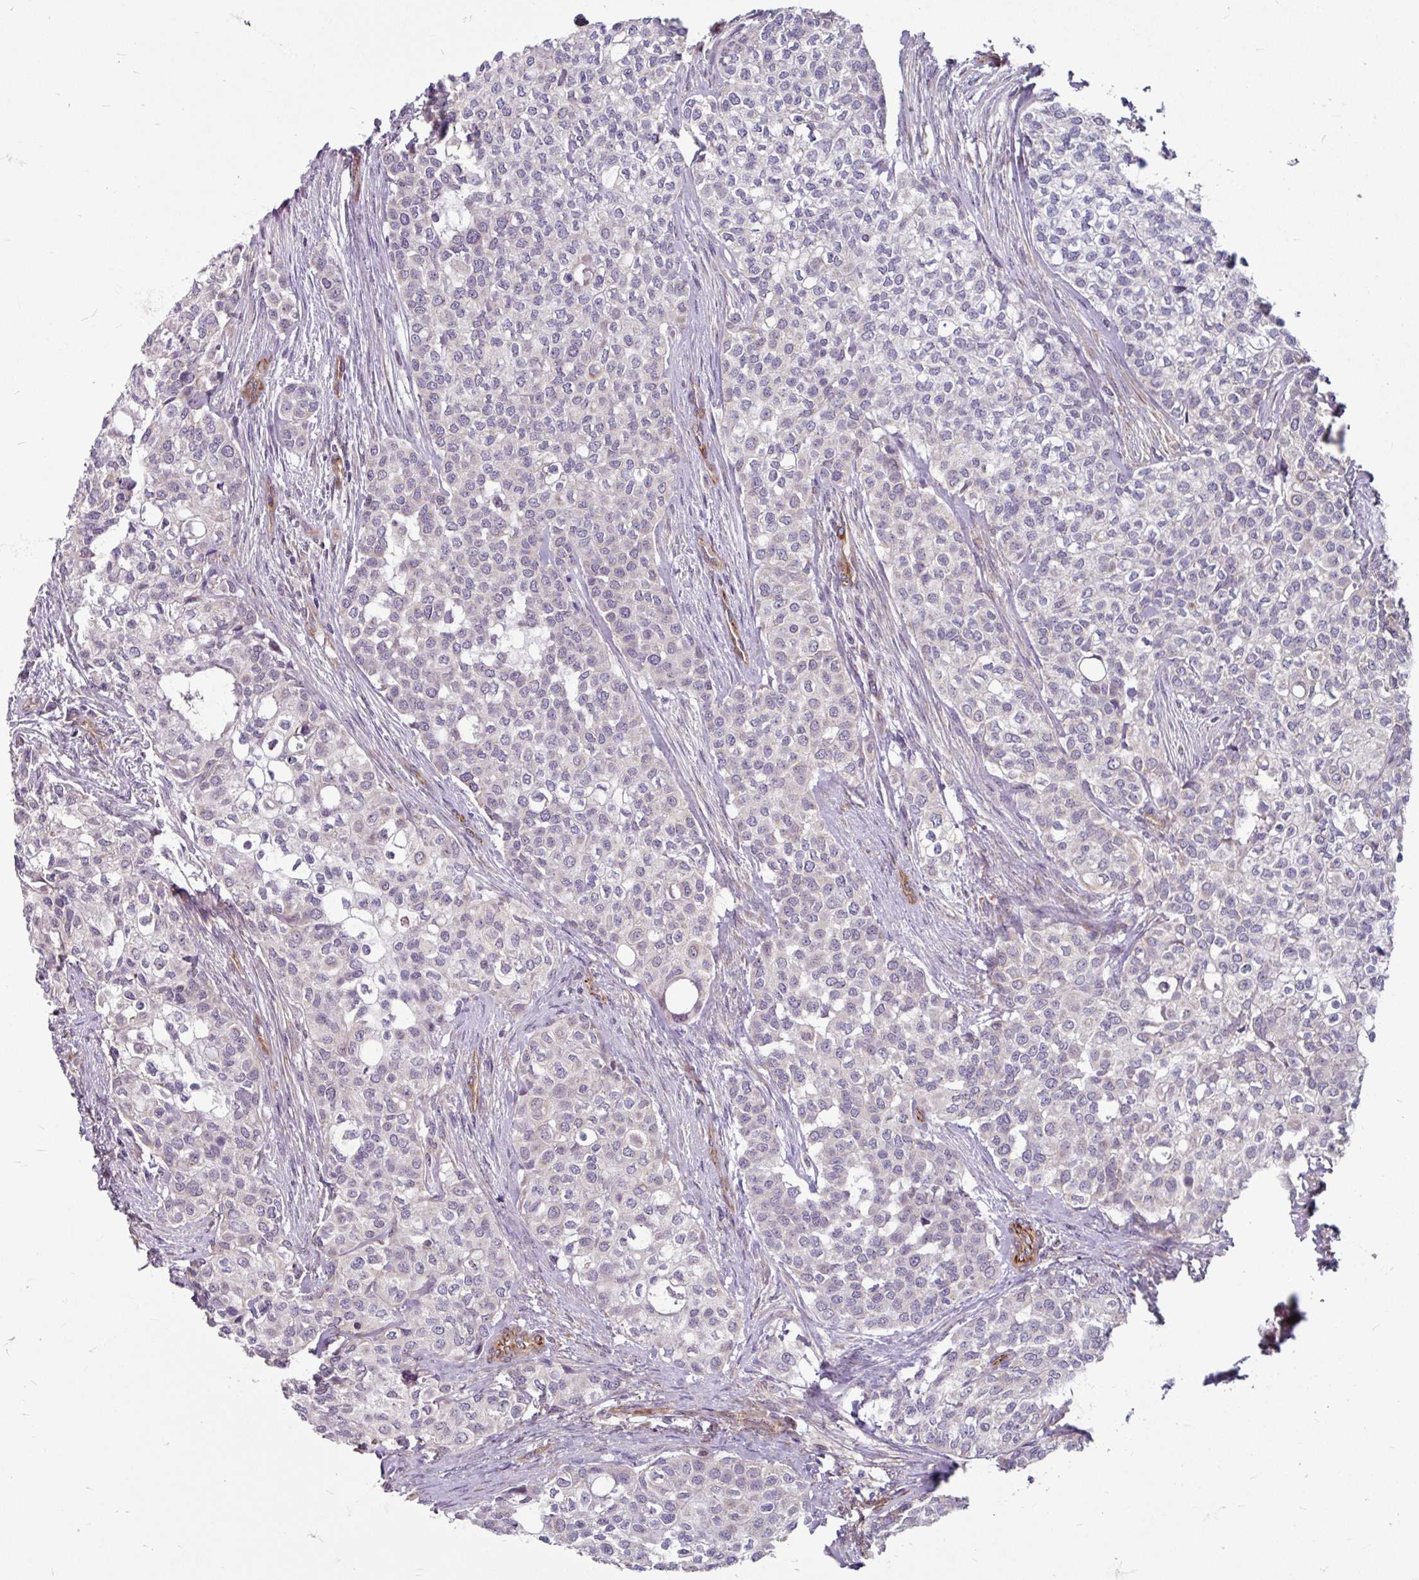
{"staining": {"intensity": "negative", "quantity": "none", "location": "none"}, "tissue": "head and neck cancer", "cell_type": "Tumor cells", "image_type": "cancer", "snomed": [{"axis": "morphology", "description": "Adenocarcinoma, NOS"}, {"axis": "topography", "description": "Head-Neck"}], "caption": "Immunohistochemistry of head and neck cancer (adenocarcinoma) demonstrates no expression in tumor cells.", "gene": "DAAM2", "patient": {"sex": "male", "age": 81}}